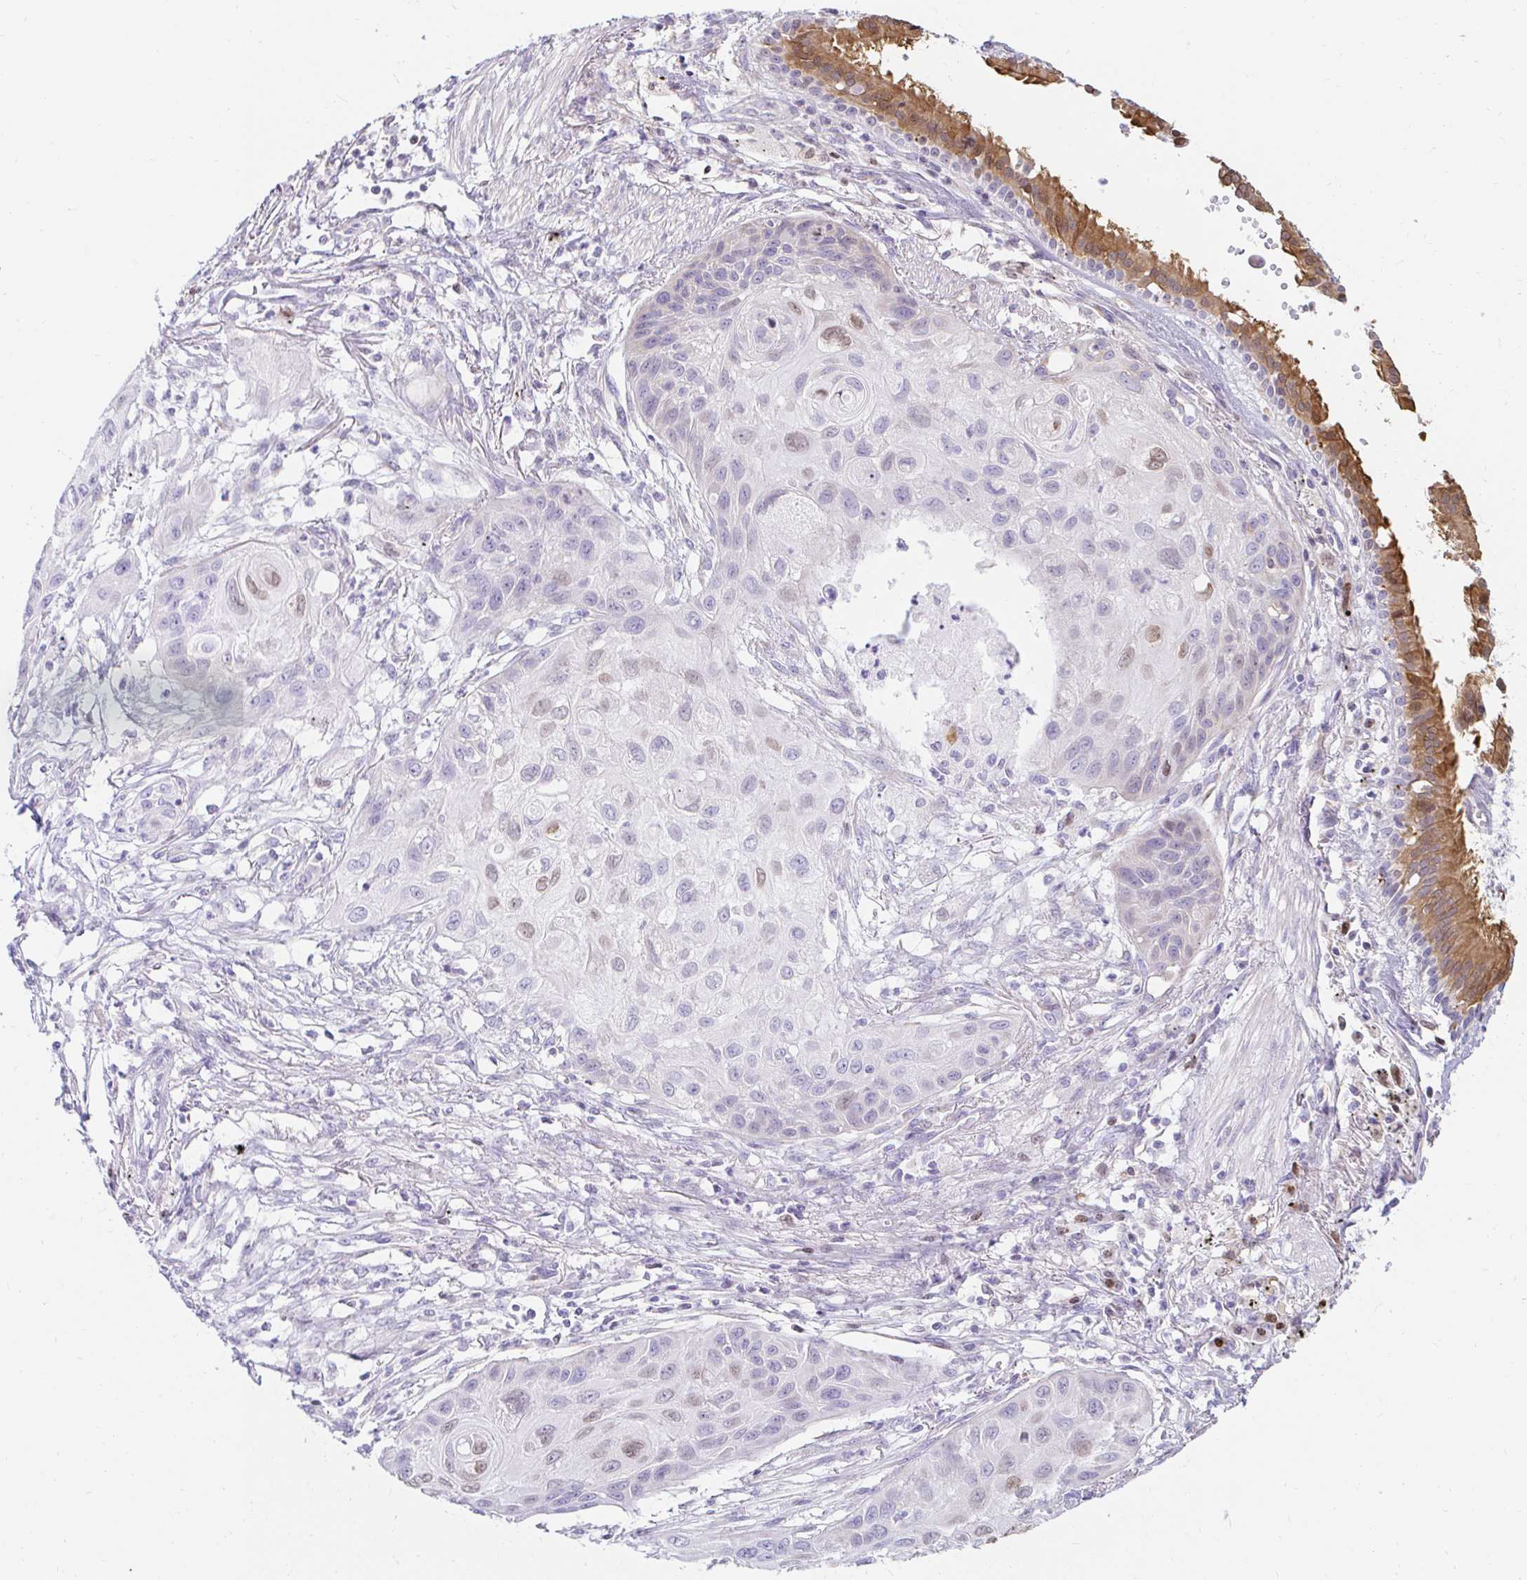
{"staining": {"intensity": "weak", "quantity": "<25%", "location": "nuclear"}, "tissue": "lung cancer", "cell_type": "Tumor cells", "image_type": "cancer", "snomed": [{"axis": "morphology", "description": "Squamous cell carcinoma, NOS"}, {"axis": "topography", "description": "Lung"}], "caption": "Tumor cells show no significant positivity in lung cancer (squamous cell carcinoma).", "gene": "CAPSL", "patient": {"sex": "male", "age": 71}}